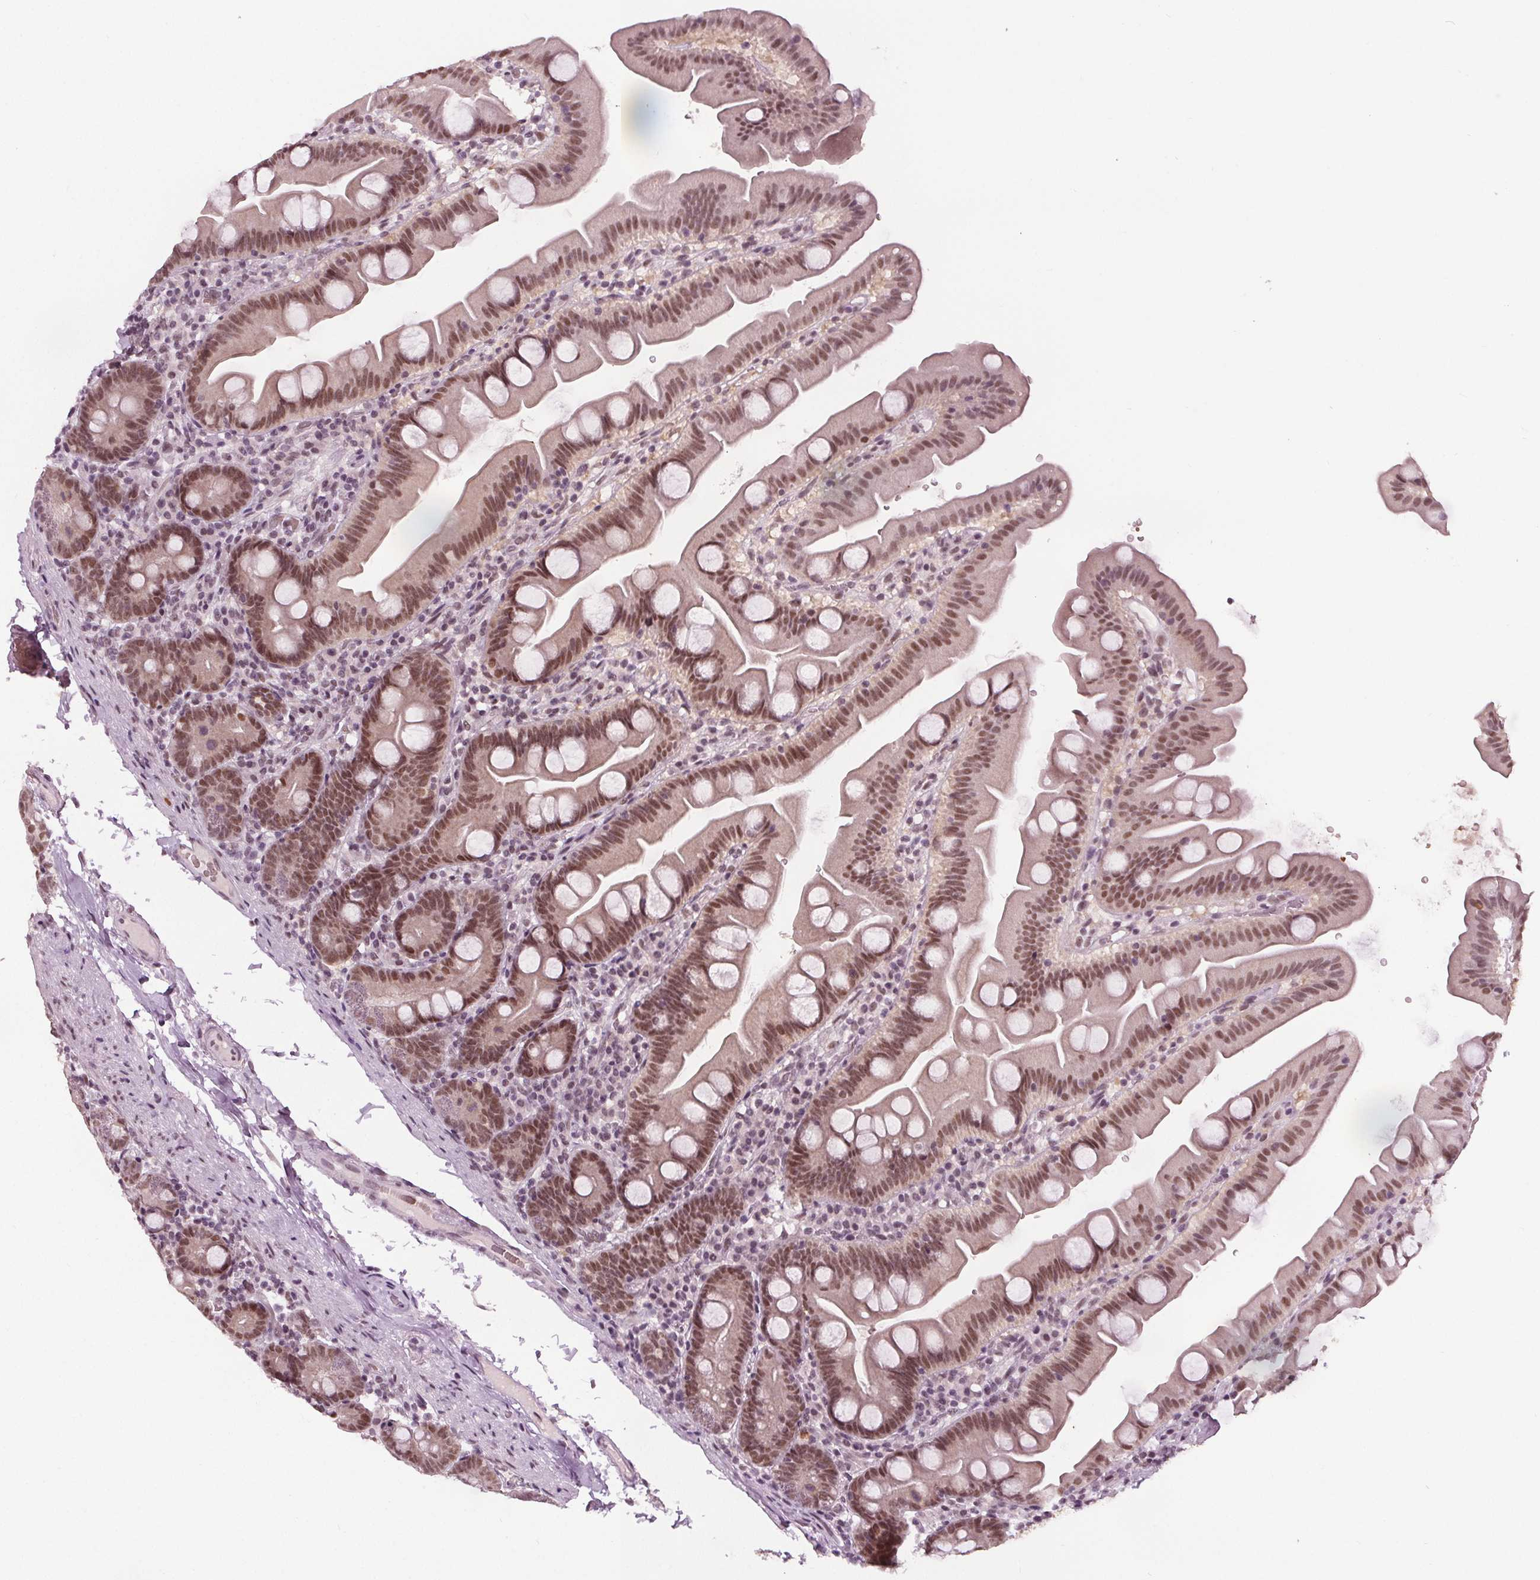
{"staining": {"intensity": "moderate", "quantity": ">75%", "location": "nuclear"}, "tissue": "small intestine", "cell_type": "Glandular cells", "image_type": "normal", "snomed": [{"axis": "morphology", "description": "Normal tissue, NOS"}, {"axis": "topography", "description": "Small intestine"}], "caption": "Glandular cells reveal medium levels of moderate nuclear positivity in about >75% of cells in normal human small intestine.", "gene": "IWS1", "patient": {"sex": "female", "age": 68}}